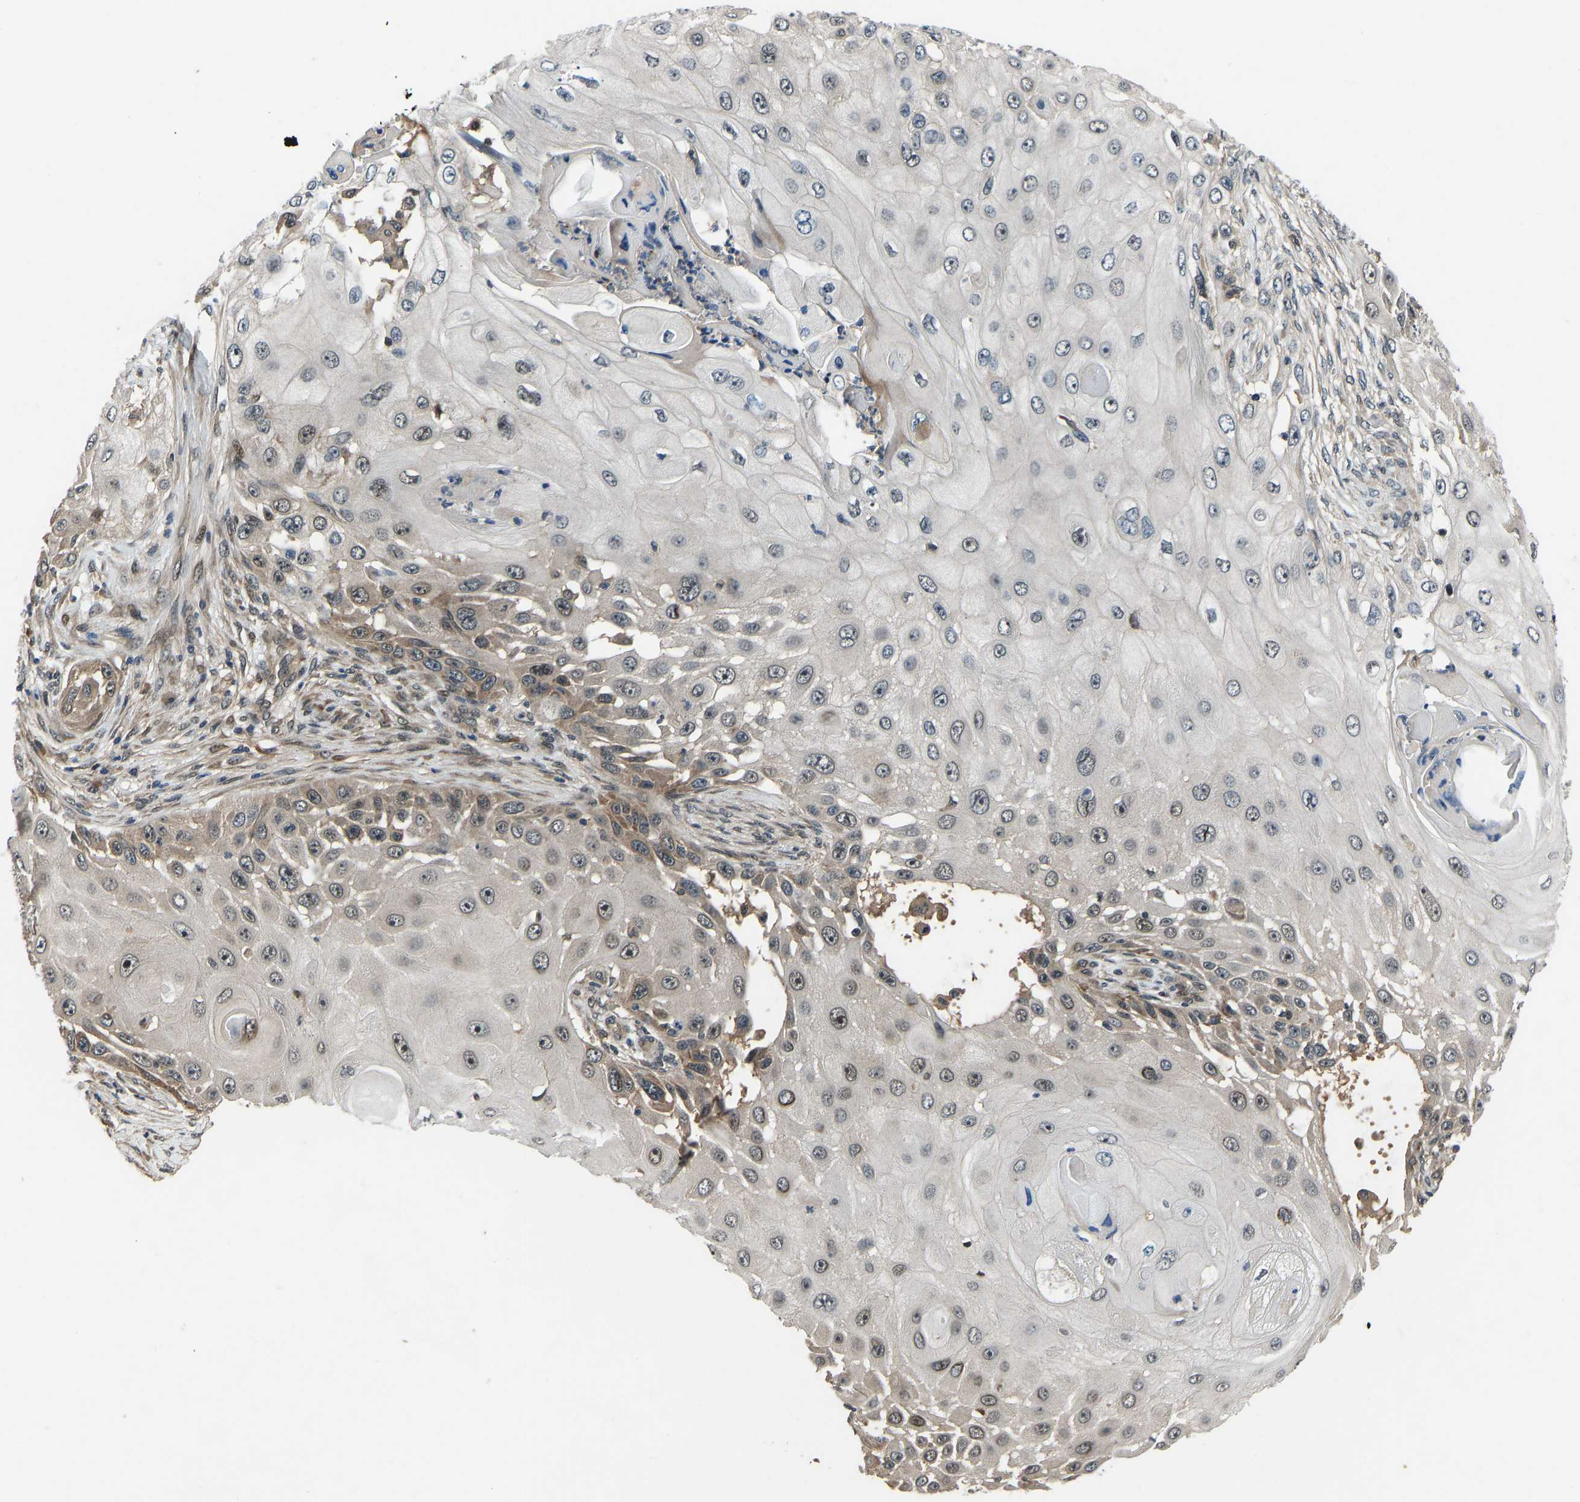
{"staining": {"intensity": "moderate", "quantity": "25%-75%", "location": "cytoplasmic/membranous"}, "tissue": "skin cancer", "cell_type": "Tumor cells", "image_type": "cancer", "snomed": [{"axis": "morphology", "description": "Squamous cell carcinoma, NOS"}, {"axis": "topography", "description": "Skin"}], "caption": "Human skin cancer (squamous cell carcinoma) stained with a protein marker shows moderate staining in tumor cells.", "gene": "RLIM", "patient": {"sex": "female", "age": 44}}